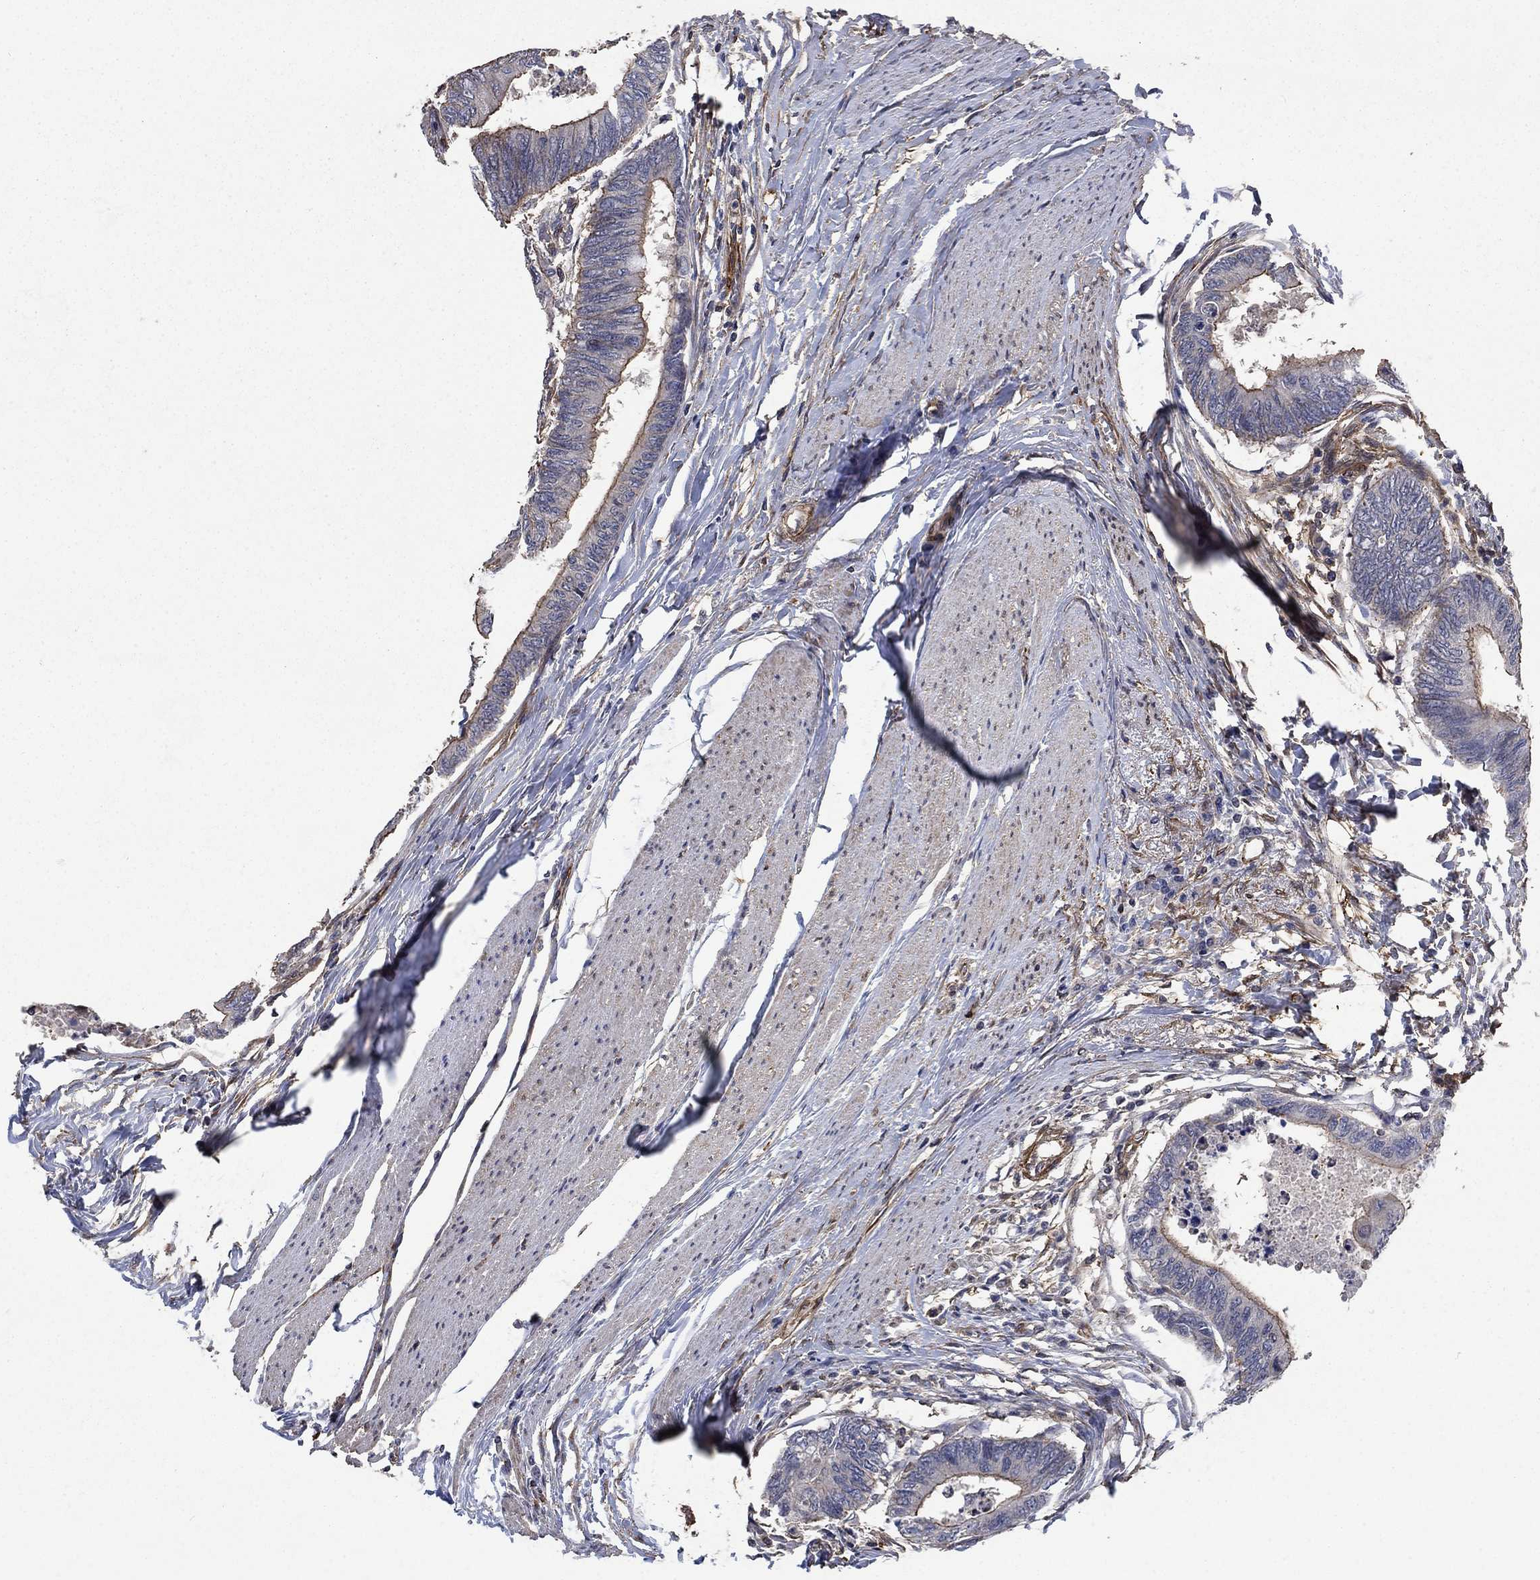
{"staining": {"intensity": "strong", "quantity": "25%-75%", "location": "cytoplasmic/membranous"}, "tissue": "colorectal cancer", "cell_type": "Tumor cells", "image_type": "cancer", "snomed": [{"axis": "morphology", "description": "Normal tissue, NOS"}, {"axis": "morphology", "description": "Adenocarcinoma, NOS"}, {"axis": "topography", "description": "Rectum"}, {"axis": "topography", "description": "Peripheral nerve tissue"}], "caption": "The immunohistochemical stain labels strong cytoplasmic/membranous staining in tumor cells of colorectal cancer (adenocarcinoma) tissue.", "gene": "PDE3A", "patient": {"sex": "male", "age": 92}}